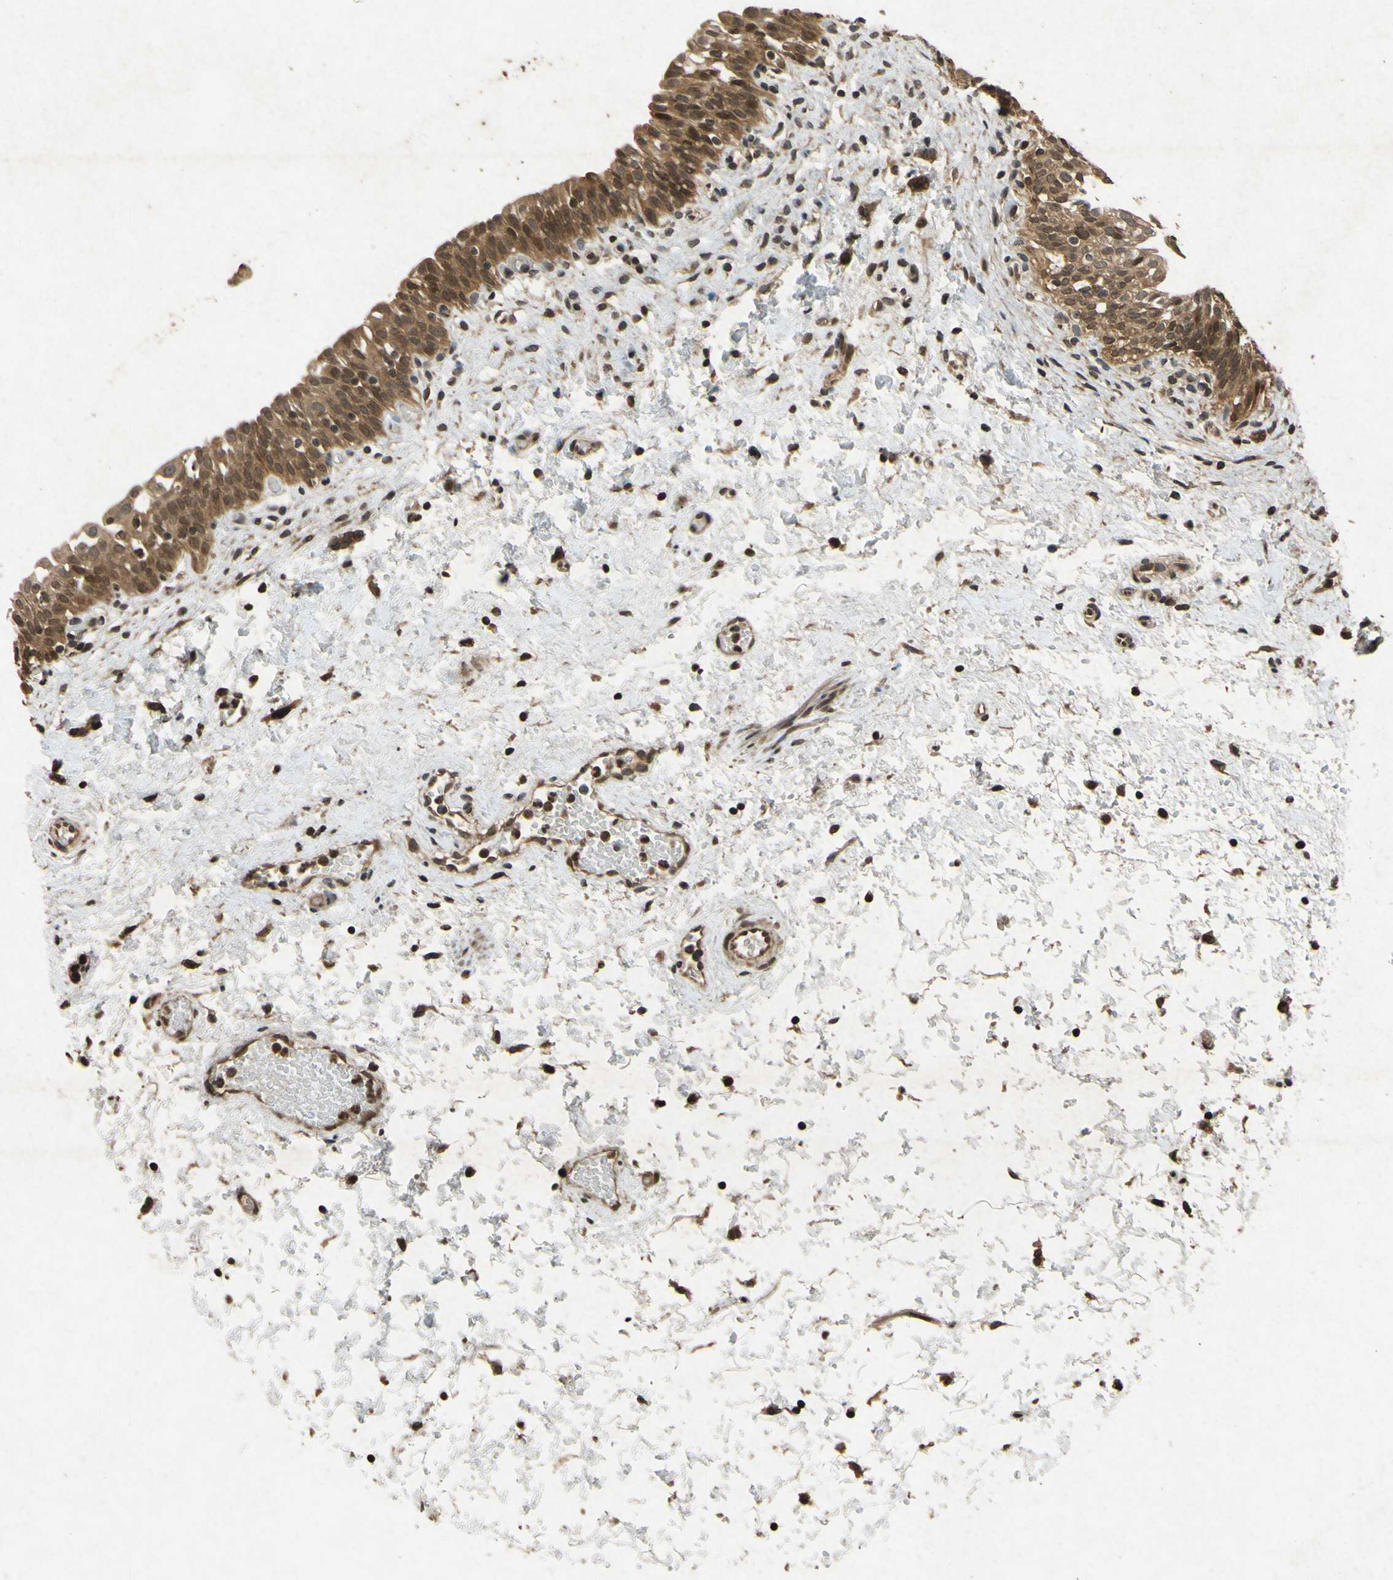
{"staining": {"intensity": "strong", "quantity": ">75%", "location": "cytoplasmic/membranous,nuclear"}, "tissue": "urinary bladder", "cell_type": "Urothelial cells", "image_type": "normal", "snomed": [{"axis": "morphology", "description": "Normal tissue, NOS"}, {"axis": "topography", "description": "Urinary bladder"}], "caption": "Strong cytoplasmic/membranous,nuclear expression is identified in approximately >75% of urothelial cells in unremarkable urinary bladder. The staining was performed using DAB (3,3'-diaminobenzidine), with brown indicating positive protein expression. Nuclei are stained blue with hematoxylin.", "gene": "ATP6V1H", "patient": {"sex": "male", "age": 55}}